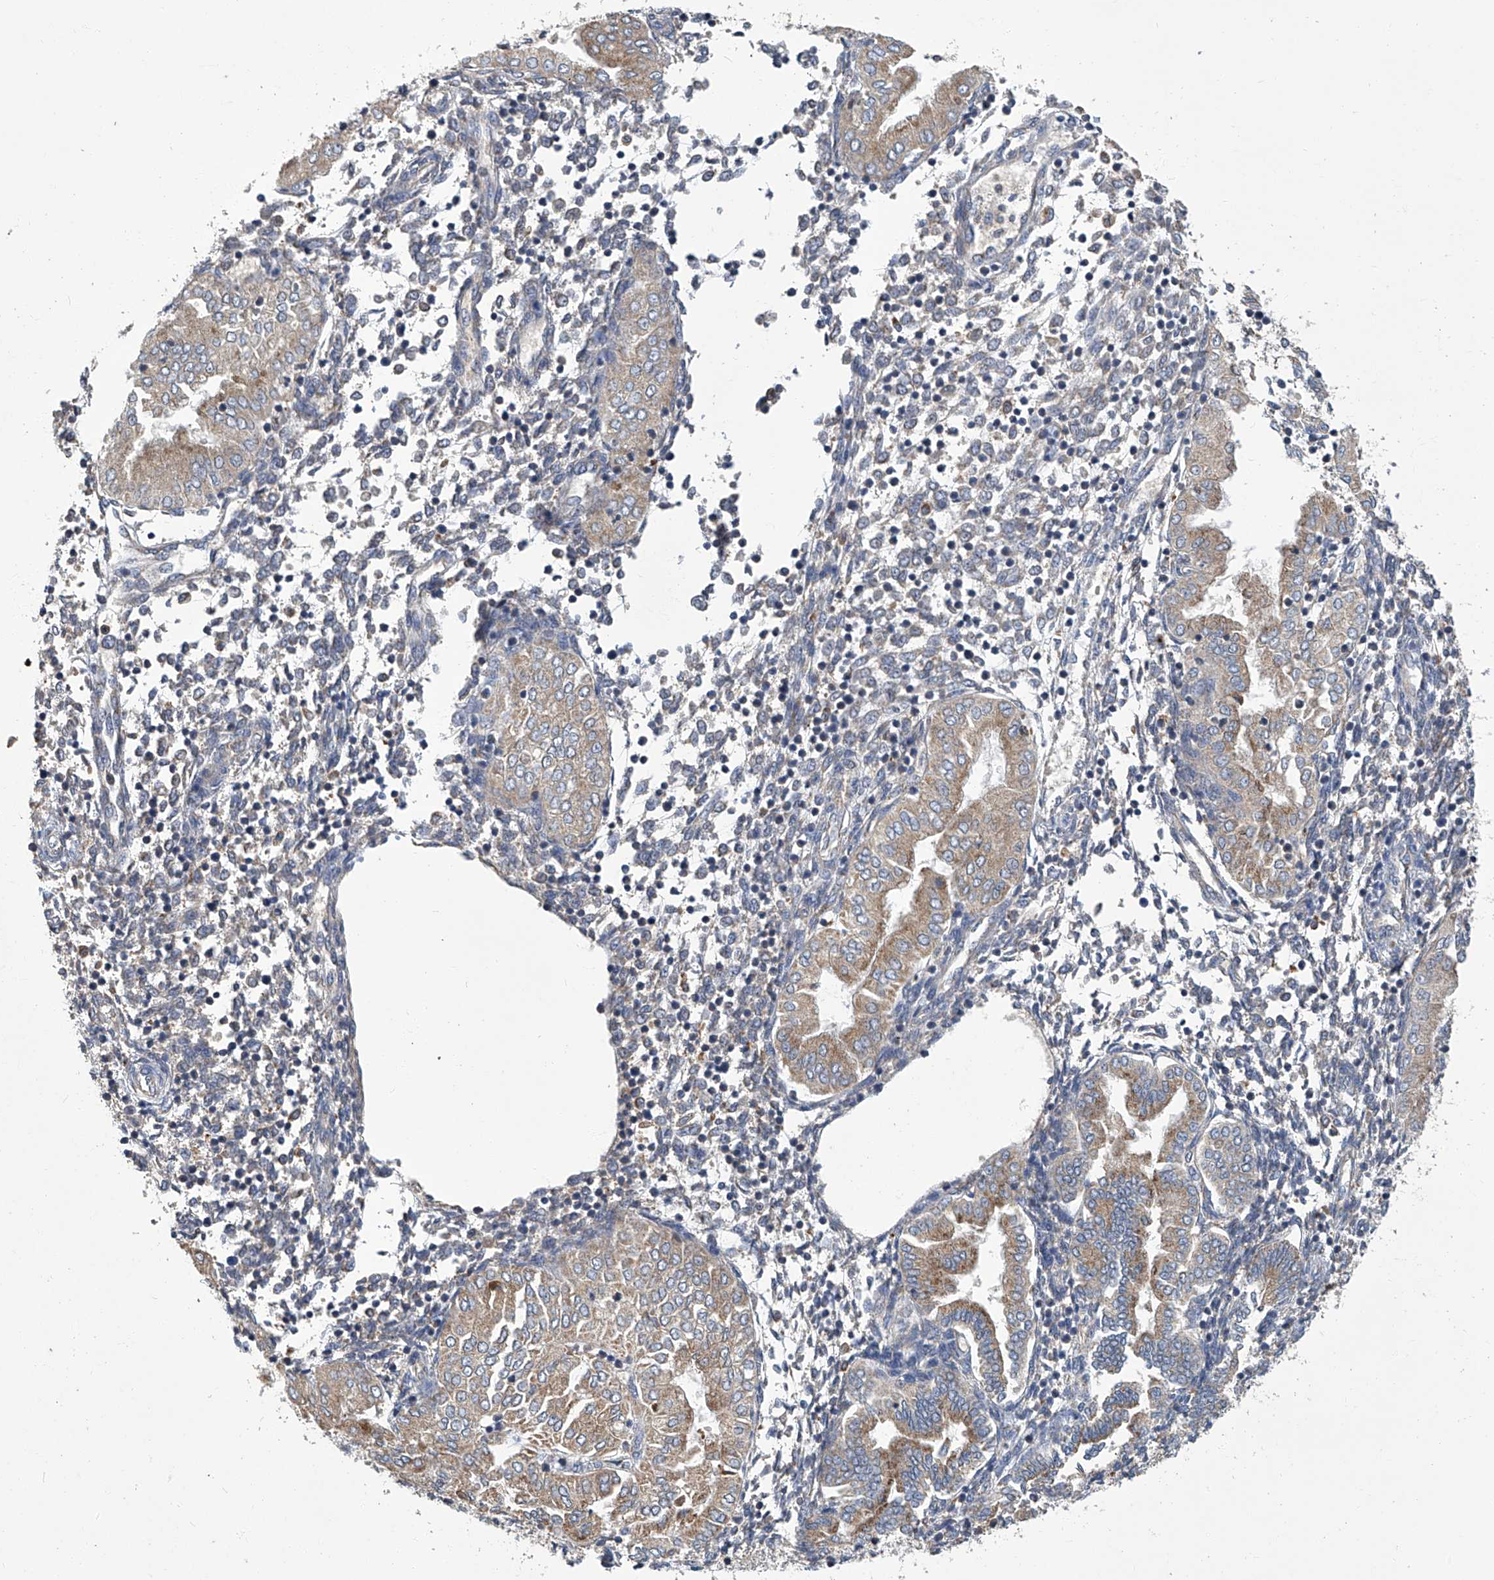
{"staining": {"intensity": "weak", "quantity": "<25%", "location": "cytoplasmic/membranous"}, "tissue": "endometrium", "cell_type": "Cells in endometrial stroma", "image_type": "normal", "snomed": [{"axis": "morphology", "description": "Normal tissue, NOS"}, {"axis": "topography", "description": "Endometrium"}], "caption": "Immunohistochemistry (IHC) of normal human endometrium displays no staining in cells in endometrial stroma.", "gene": "TNFRSF13B", "patient": {"sex": "female", "age": 53}}